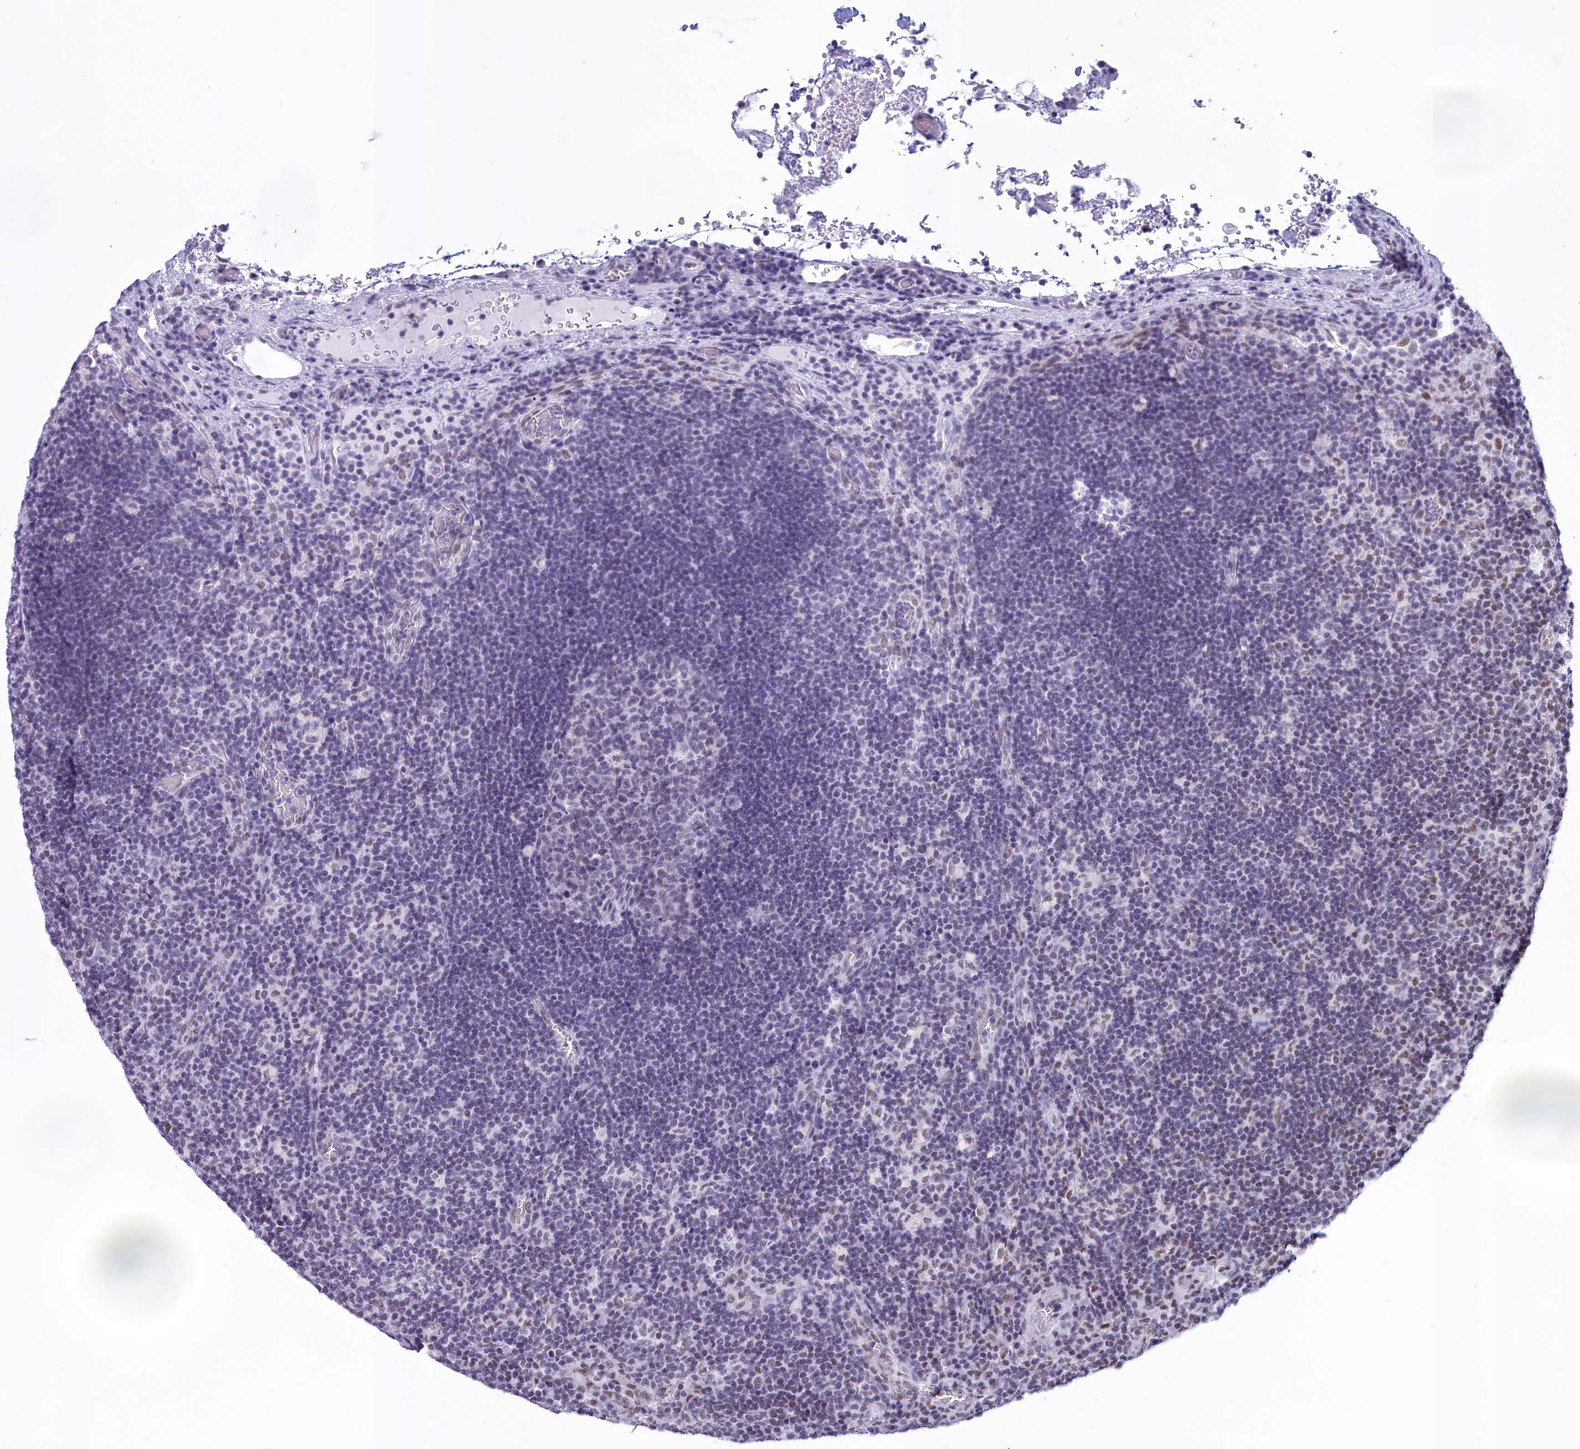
{"staining": {"intensity": "weak", "quantity": "25%-75%", "location": "nuclear"}, "tissue": "lymph node", "cell_type": "Germinal center cells", "image_type": "normal", "snomed": [{"axis": "morphology", "description": "Normal tissue, NOS"}, {"axis": "topography", "description": "Lymph node"}], "caption": "Protein expression analysis of benign human lymph node reveals weak nuclear expression in about 25%-75% of germinal center cells. The protein of interest is stained brown, and the nuclei are stained in blue (DAB IHC with brightfield microscopy, high magnification).", "gene": "CDC26", "patient": {"sex": "male", "age": 58}}